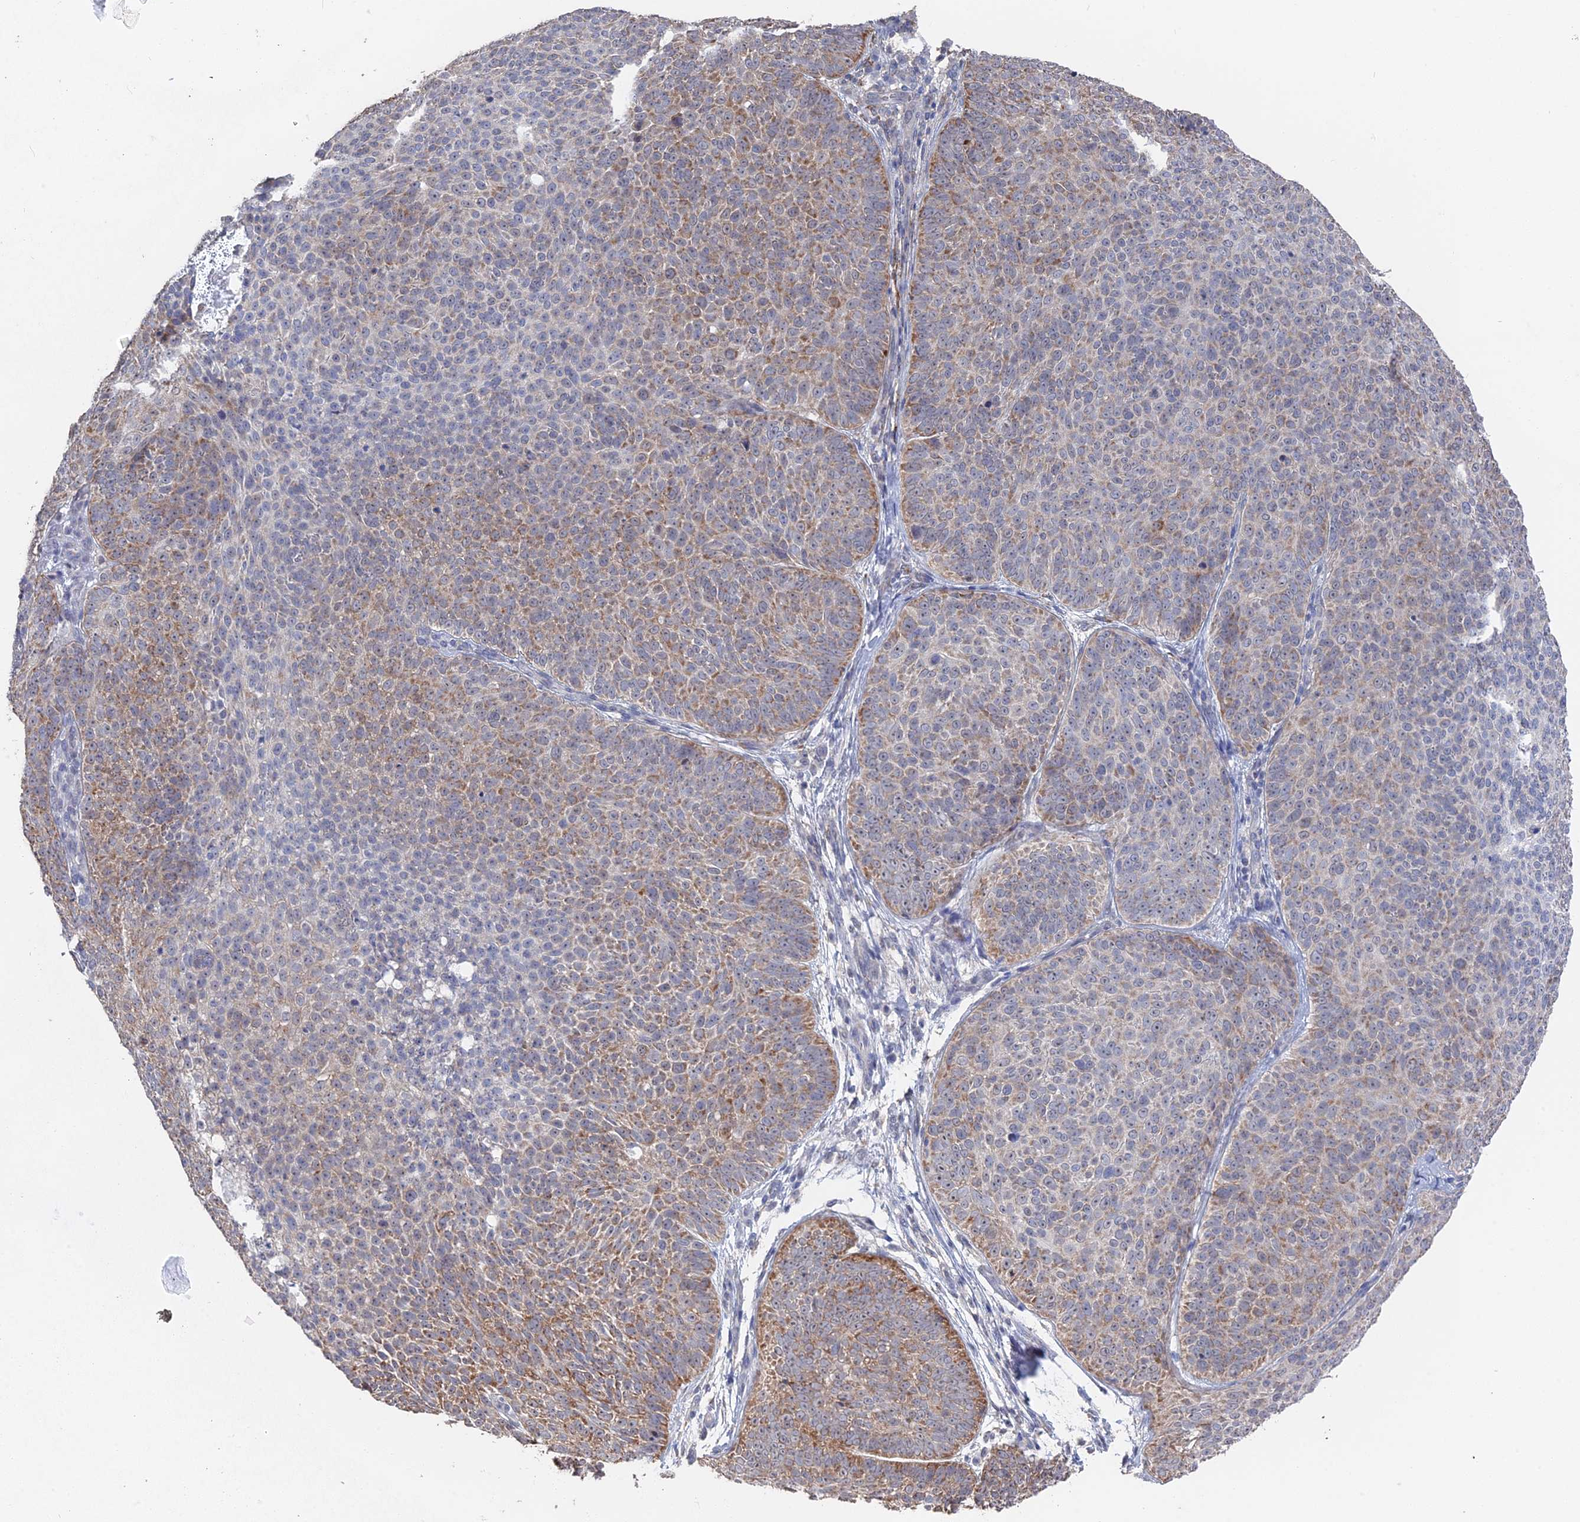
{"staining": {"intensity": "moderate", "quantity": "25%-75%", "location": "cytoplasmic/membranous"}, "tissue": "skin cancer", "cell_type": "Tumor cells", "image_type": "cancer", "snomed": [{"axis": "morphology", "description": "Basal cell carcinoma"}, {"axis": "topography", "description": "Skin"}], "caption": "Skin basal cell carcinoma stained with a protein marker shows moderate staining in tumor cells.", "gene": "SEMG2", "patient": {"sex": "male", "age": 85}}